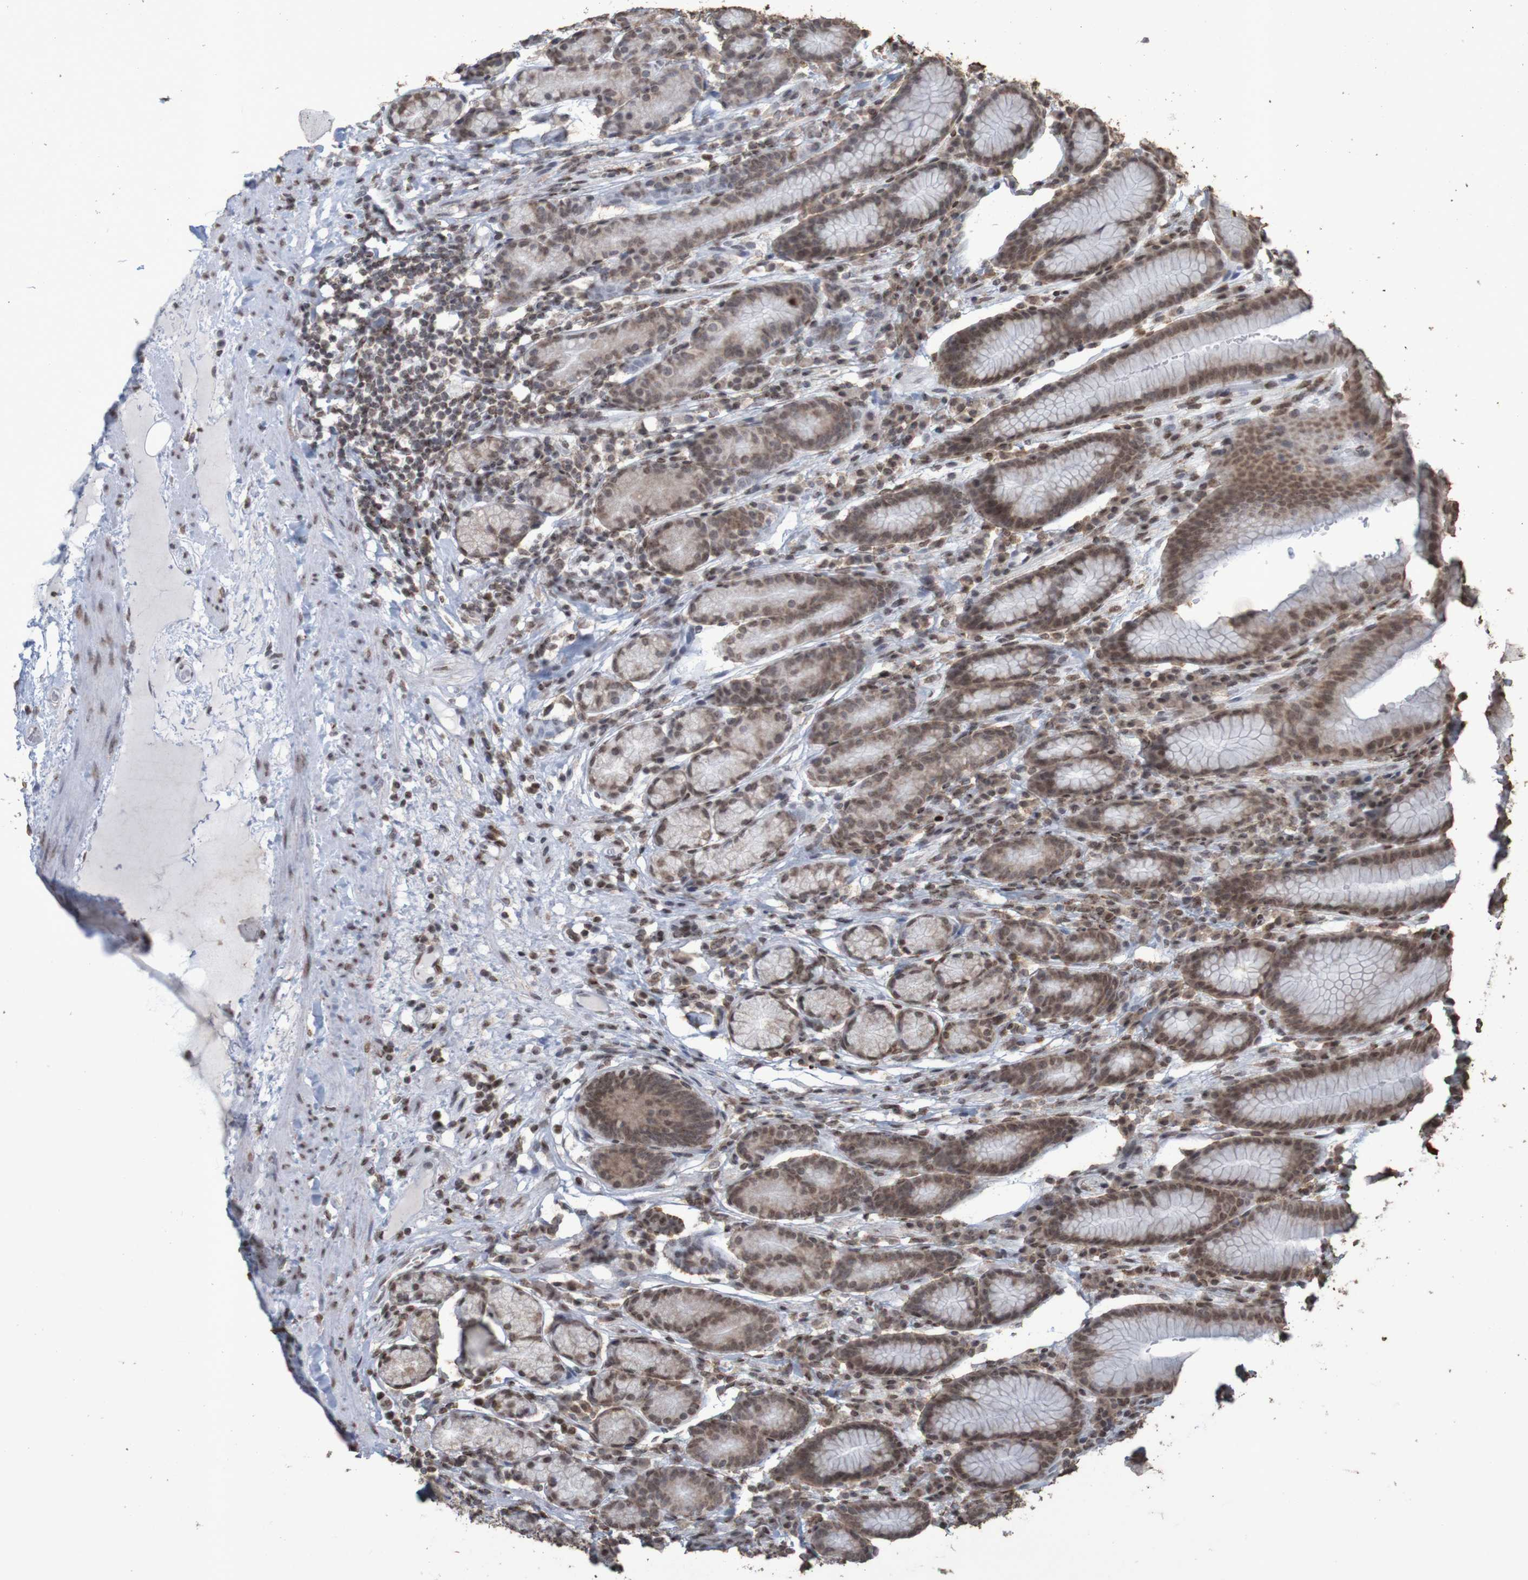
{"staining": {"intensity": "moderate", "quantity": ">75%", "location": "cytoplasmic/membranous,nuclear"}, "tissue": "stomach", "cell_type": "Glandular cells", "image_type": "normal", "snomed": [{"axis": "morphology", "description": "Normal tissue, NOS"}, {"axis": "topography", "description": "Stomach, lower"}], "caption": "This image shows immunohistochemistry staining of normal human stomach, with medium moderate cytoplasmic/membranous,nuclear expression in about >75% of glandular cells.", "gene": "GFI1", "patient": {"sex": "male", "age": 52}}